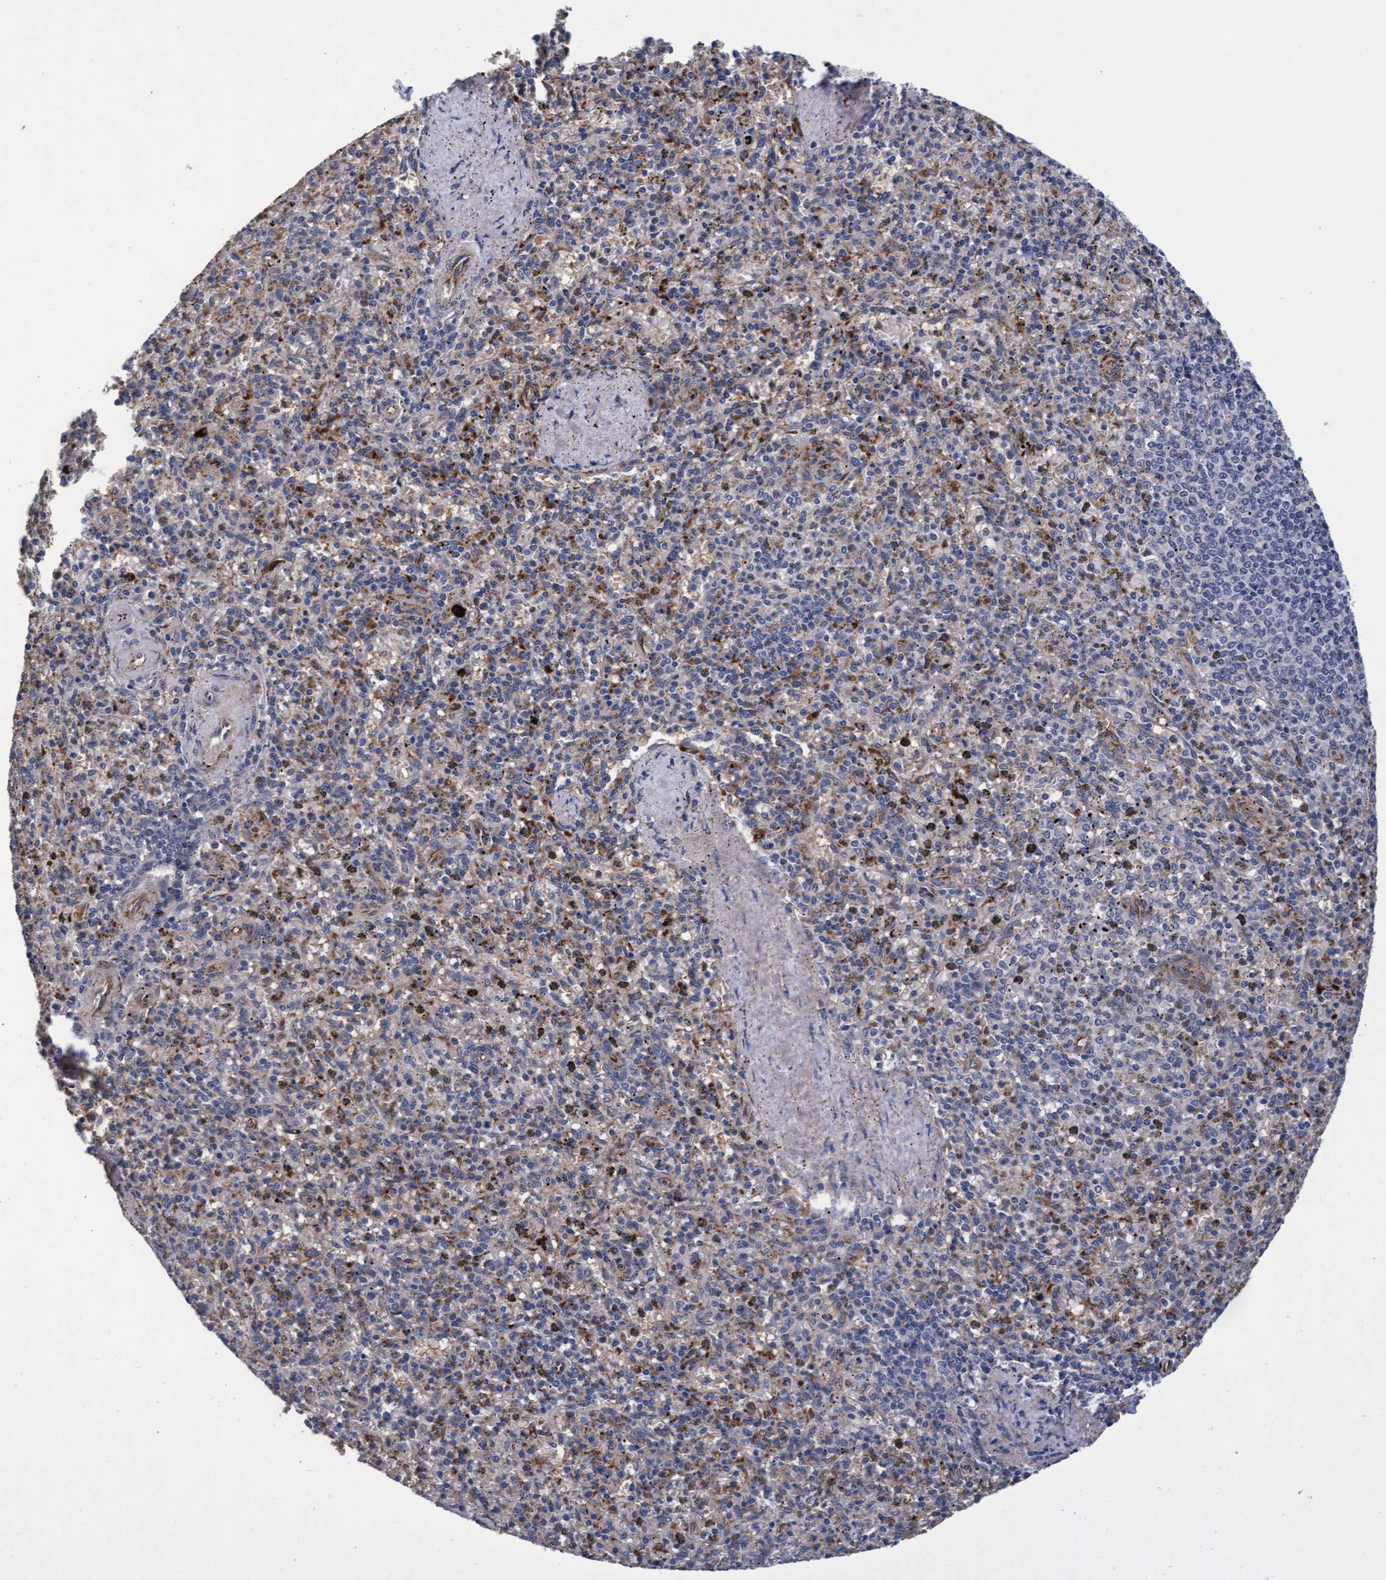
{"staining": {"intensity": "moderate", "quantity": "<25%", "location": "cytoplasmic/membranous"}, "tissue": "spleen", "cell_type": "Cells in red pulp", "image_type": "normal", "snomed": [{"axis": "morphology", "description": "Normal tissue, NOS"}, {"axis": "topography", "description": "Spleen"}], "caption": "Spleen stained for a protein displays moderate cytoplasmic/membranous positivity in cells in red pulp.", "gene": "CPQ", "patient": {"sex": "male", "age": 72}}